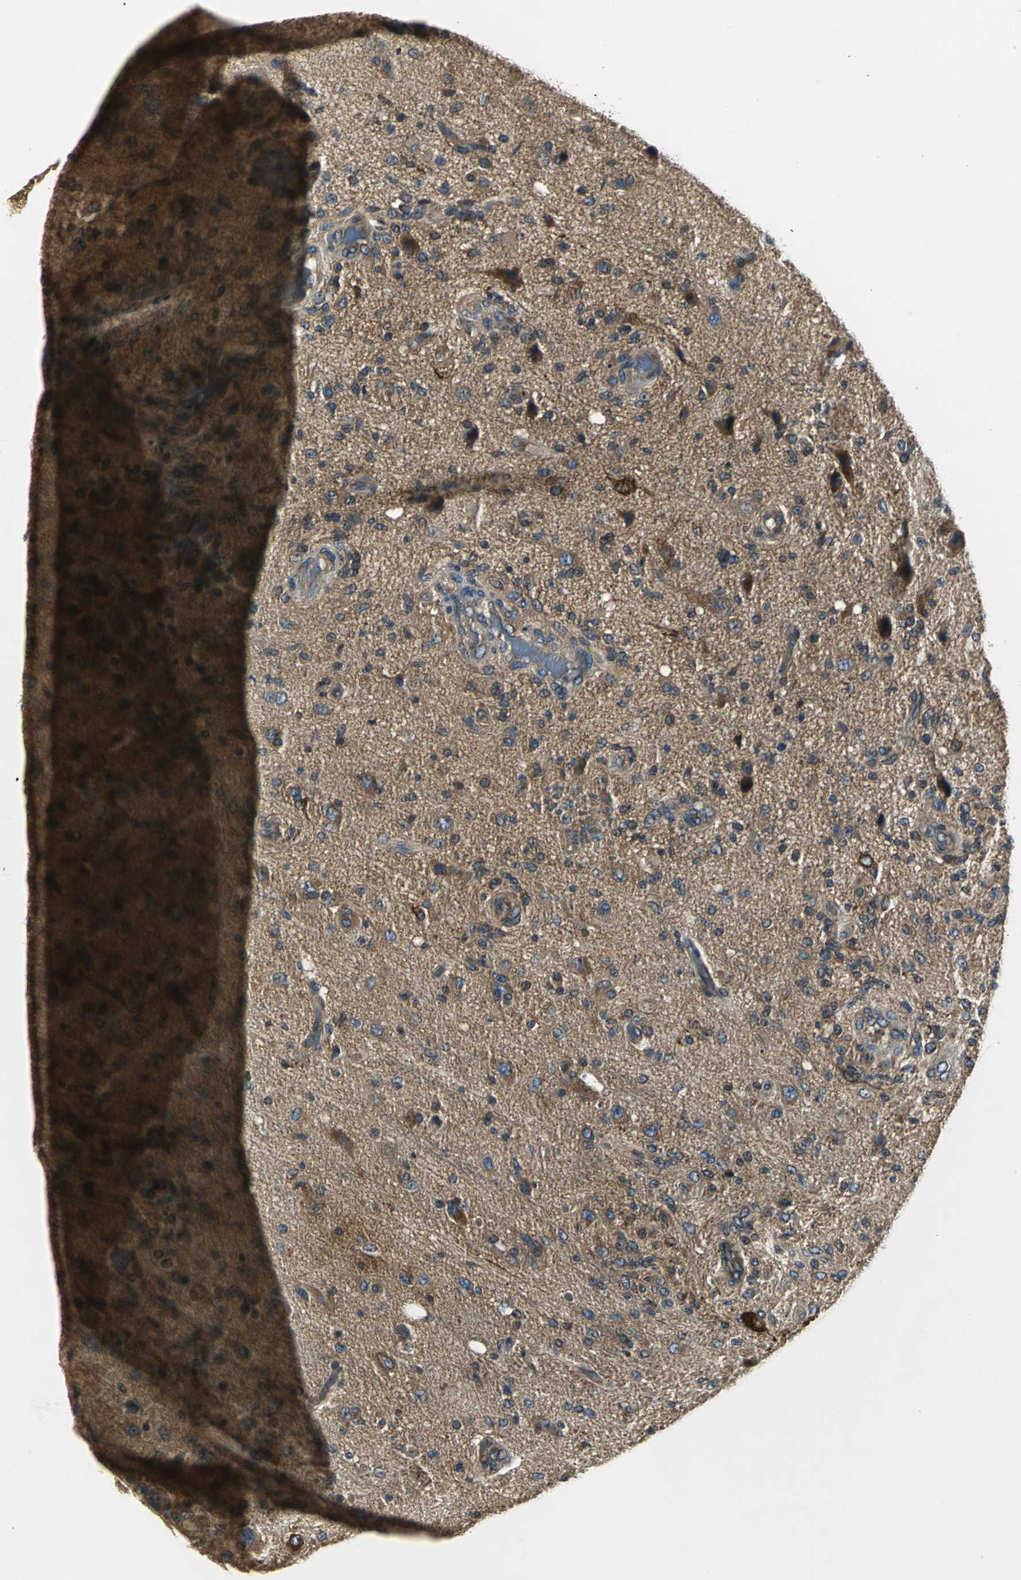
{"staining": {"intensity": "moderate", "quantity": ">75%", "location": "cytoplasmic/membranous"}, "tissue": "glioma", "cell_type": "Tumor cells", "image_type": "cancer", "snomed": [{"axis": "morphology", "description": "Normal tissue, NOS"}, {"axis": "morphology", "description": "Glioma, malignant, High grade"}, {"axis": "topography", "description": "Cerebral cortex"}], "caption": "Protein staining of malignant glioma (high-grade) tissue demonstrates moderate cytoplasmic/membranous staining in approximately >75% of tumor cells.", "gene": "IRF3", "patient": {"sex": "male", "age": 77}}